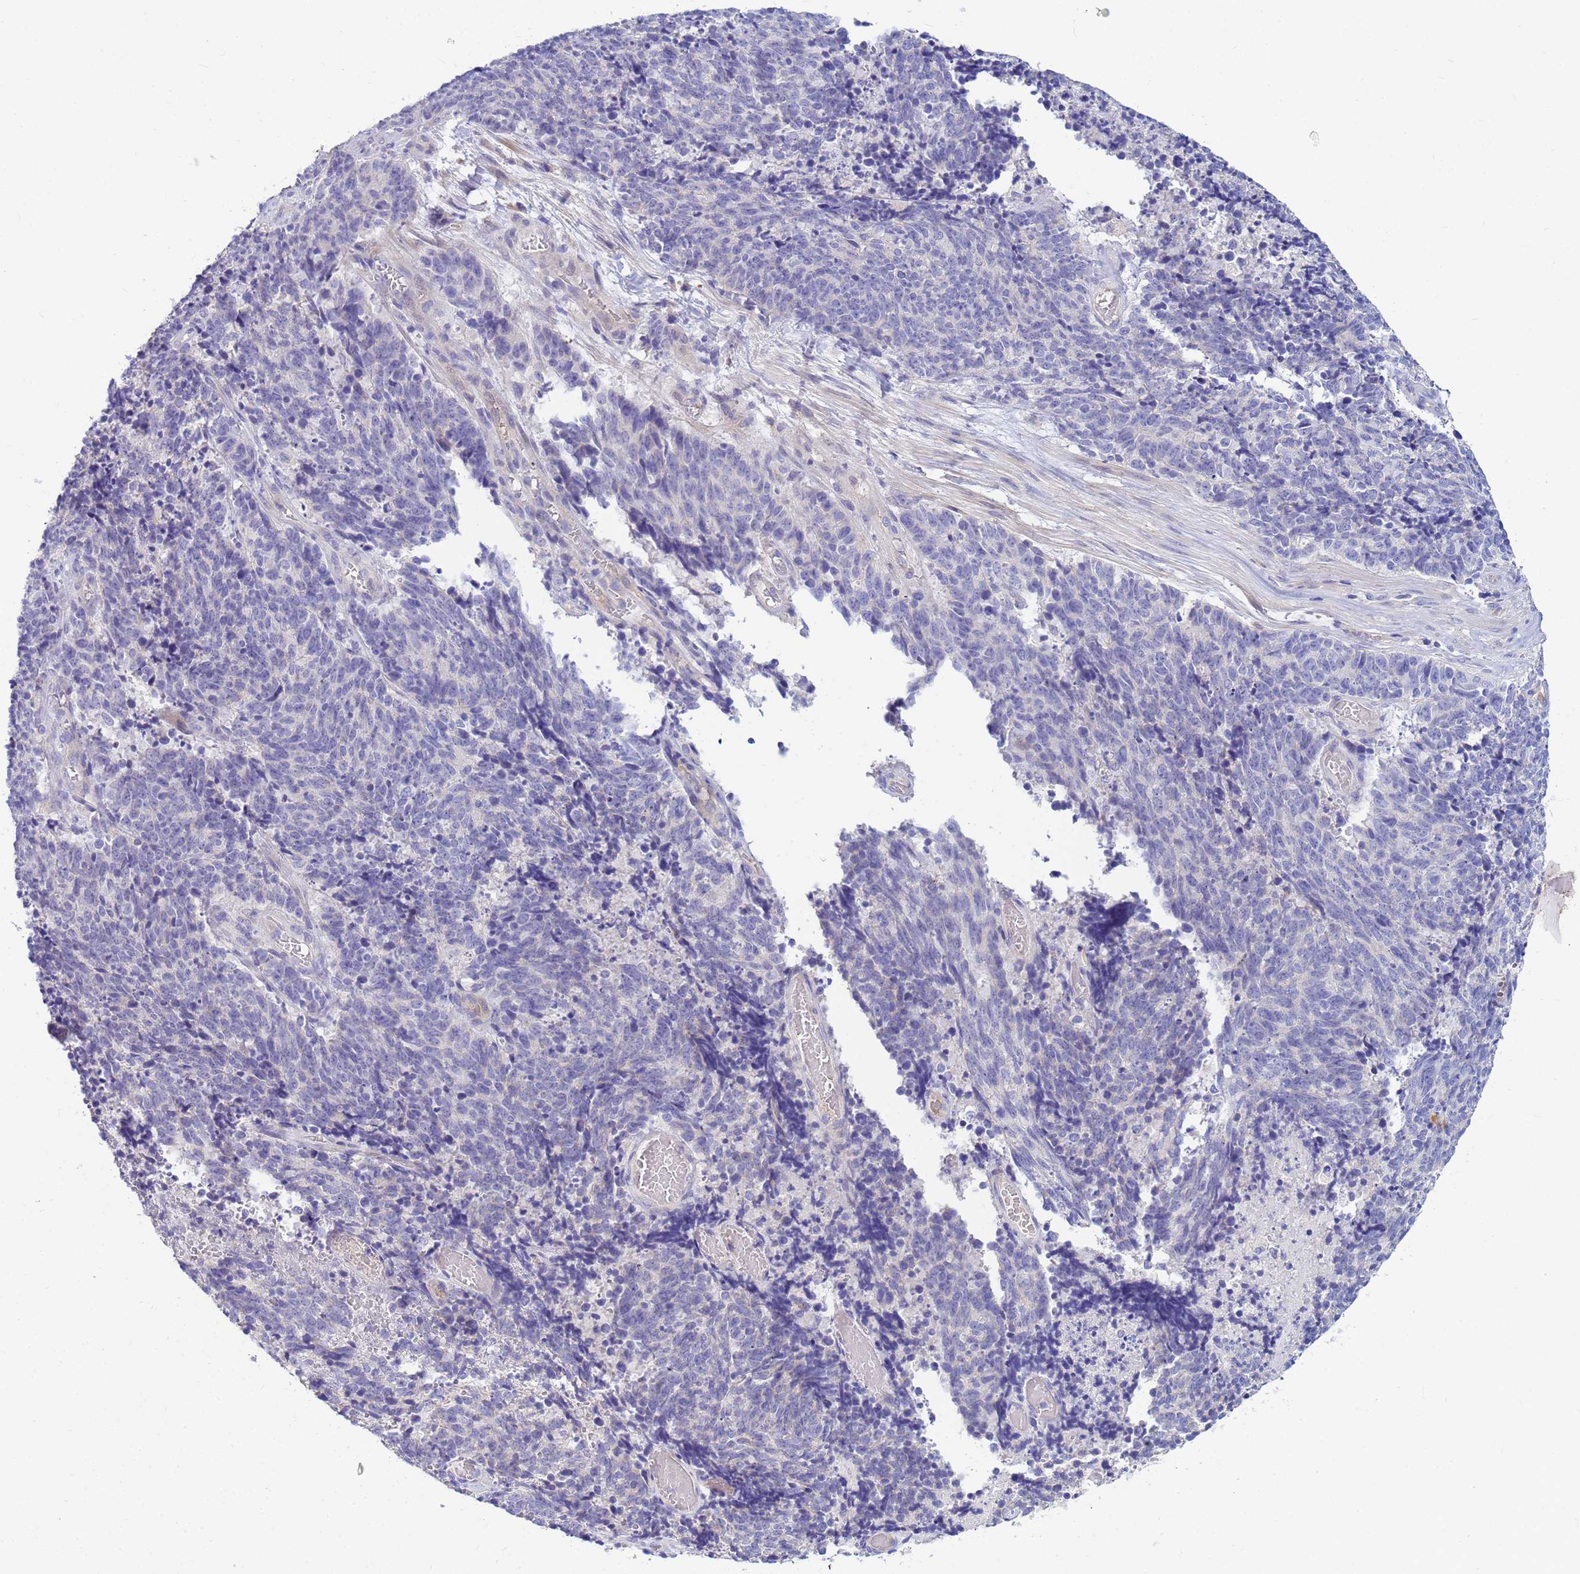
{"staining": {"intensity": "negative", "quantity": "none", "location": "none"}, "tissue": "cervical cancer", "cell_type": "Tumor cells", "image_type": "cancer", "snomed": [{"axis": "morphology", "description": "Squamous cell carcinoma, NOS"}, {"axis": "topography", "description": "Cervix"}], "caption": "An immunohistochemistry micrograph of cervical cancer is shown. There is no staining in tumor cells of cervical cancer.", "gene": "DPRX", "patient": {"sex": "female", "age": 29}}